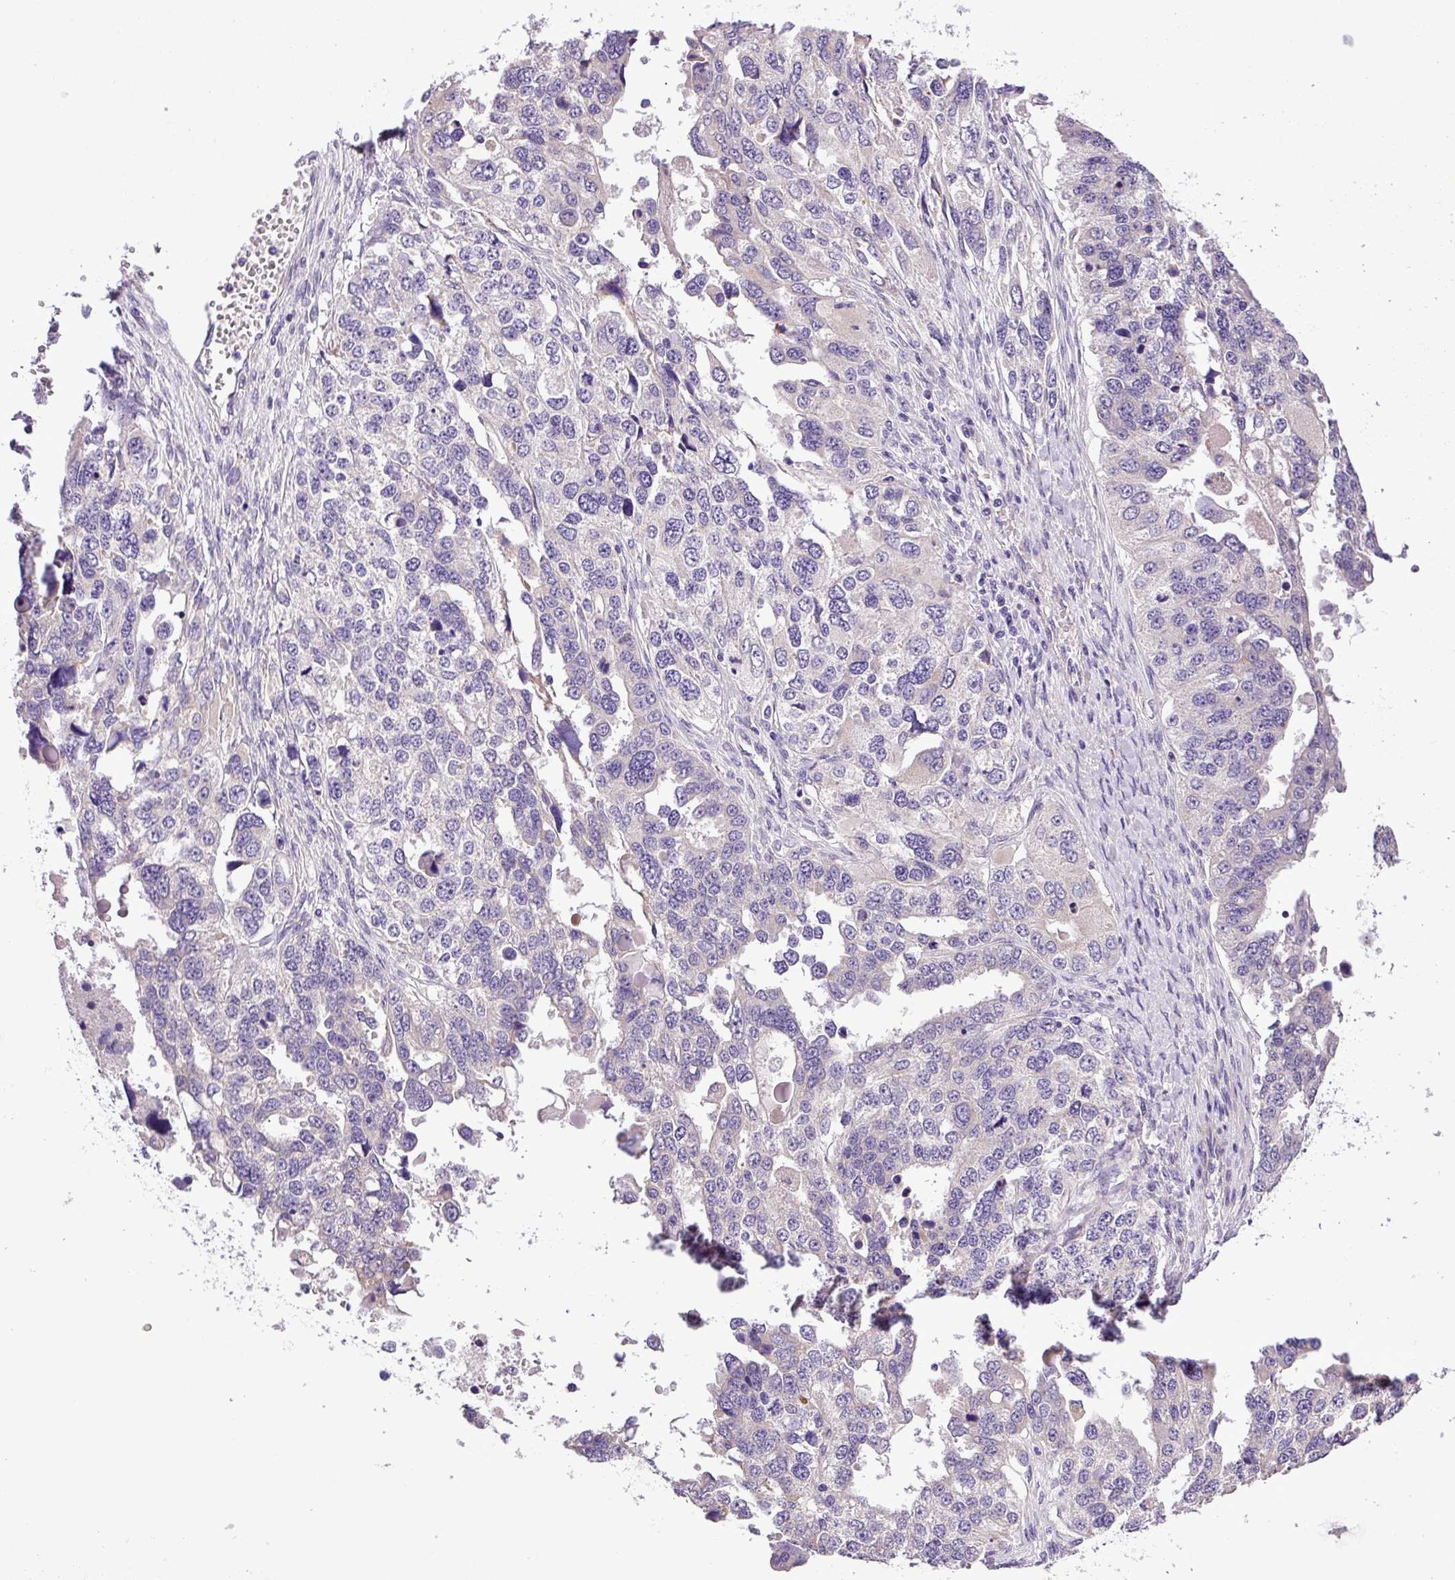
{"staining": {"intensity": "negative", "quantity": "none", "location": "none"}, "tissue": "ovarian cancer", "cell_type": "Tumor cells", "image_type": "cancer", "snomed": [{"axis": "morphology", "description": "Cystadenocarcinoma, serous, NOS"}, {"axis": "topography", "description": "Ovary"}], "caption": "High magnification brightfield microscopy of ovarian serous cystadenocarcinoma stained with DAB (brown) and counterstained with hematoxylin (blue): tumor cells show no significant positivity.", "gene": "MOCS3", "patient": {"sex": "female", "age": 76}}